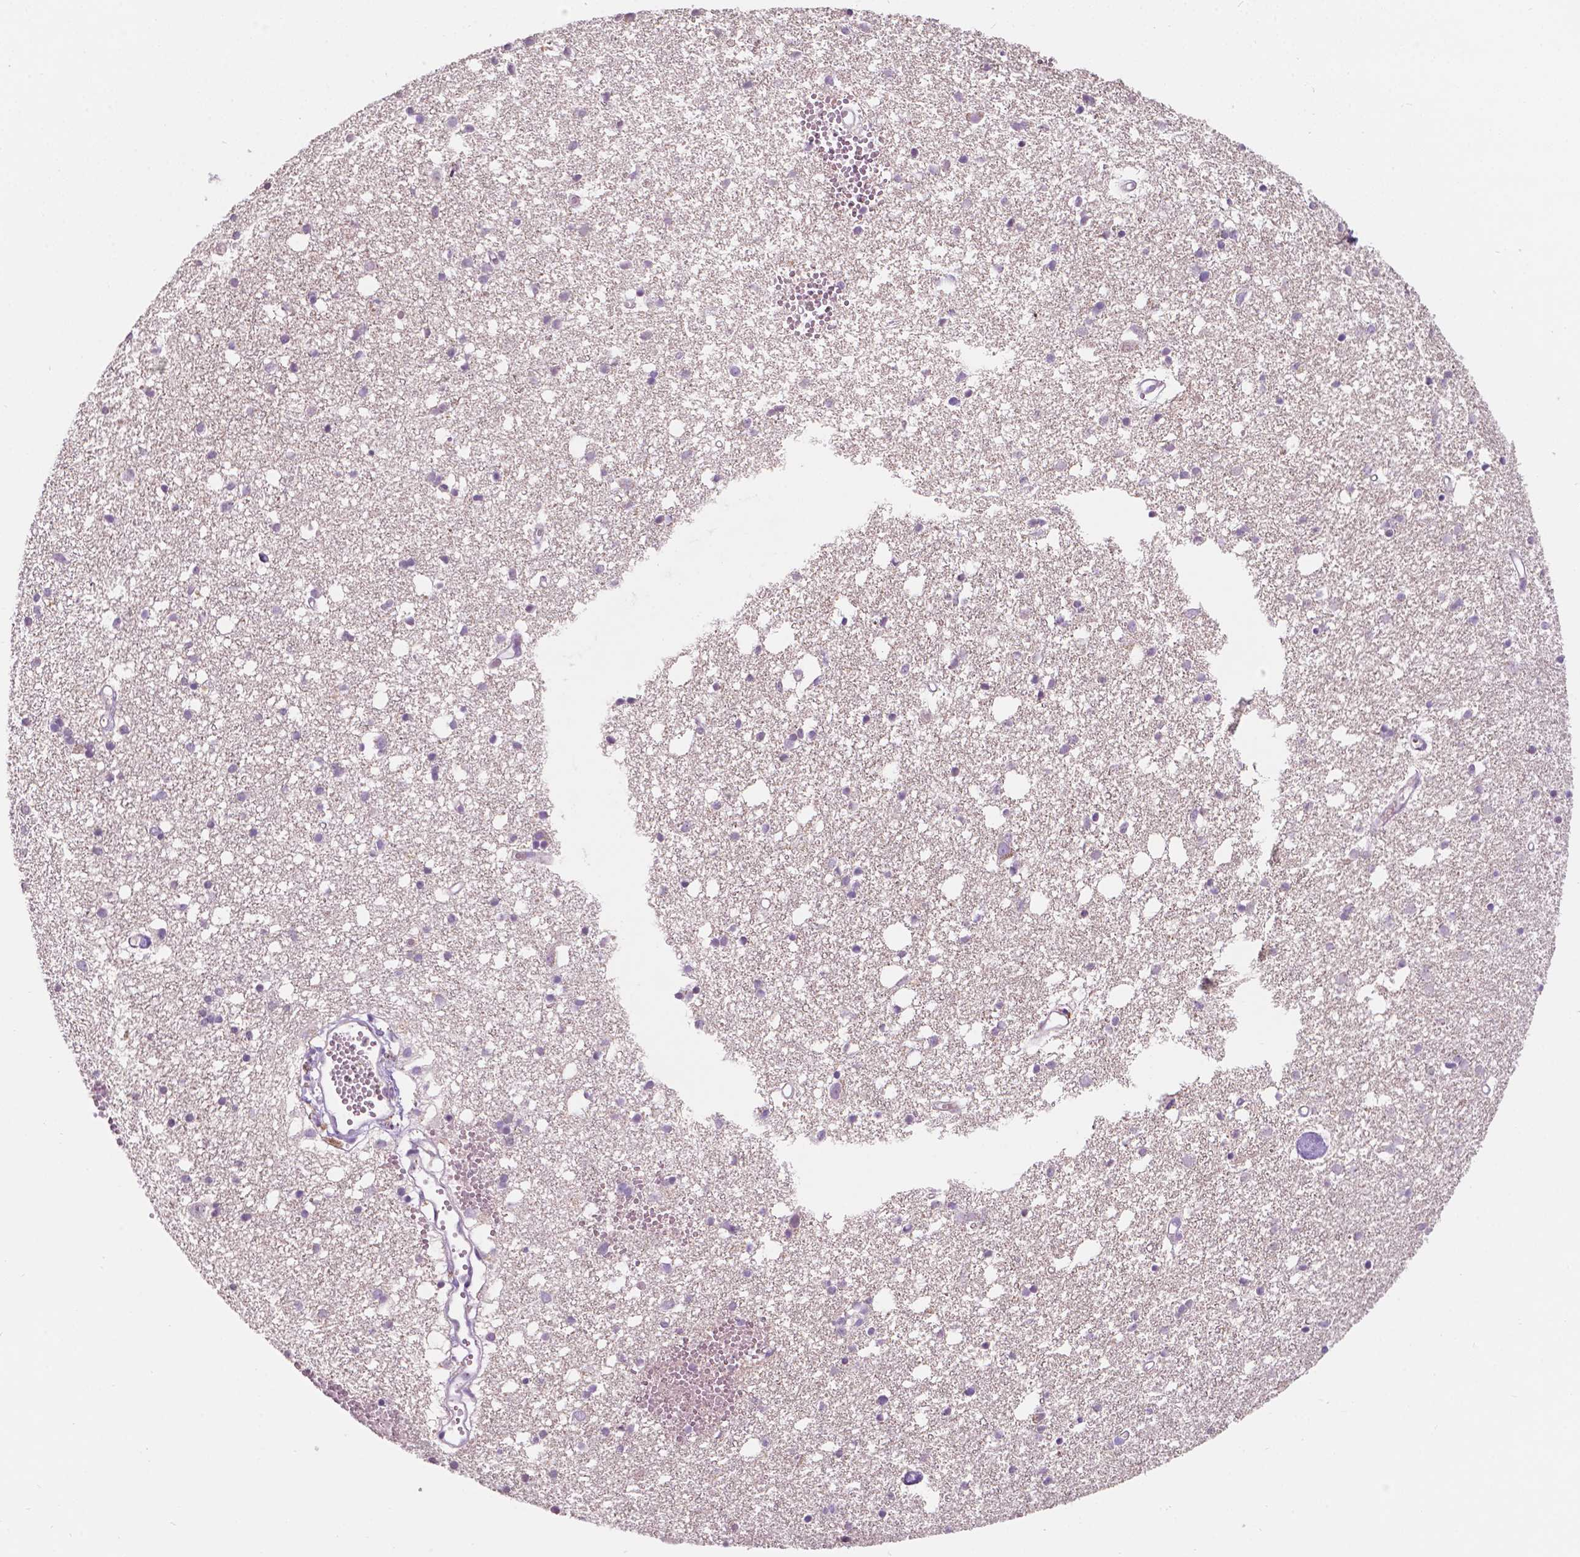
{"staining": {"intensity": "negative", "quantity": "none", "location": "none"}, "tissue": "cerebral cortex", "cell_type": "Endothelial cells", "image_type": "normal", "snomed": [{"axis": "morphology", "description": "Normal tissue, NOS"}, {"axis": "morphology", "description": "Glioma, malignant, High grade"}, {"axis": "topography", "description": "Cerebral cortex"}], "caption": "Immunohistochemistry (IHC) photomicrograph of unremarkable cerebral cortex: cerebral cortex stained with DAB (3,3'-diaminobenzidine) displays no significant protein staining in endothelial cells.", "gene": "TM6SF2", "patient": {"sex": "male", "age": 71}}